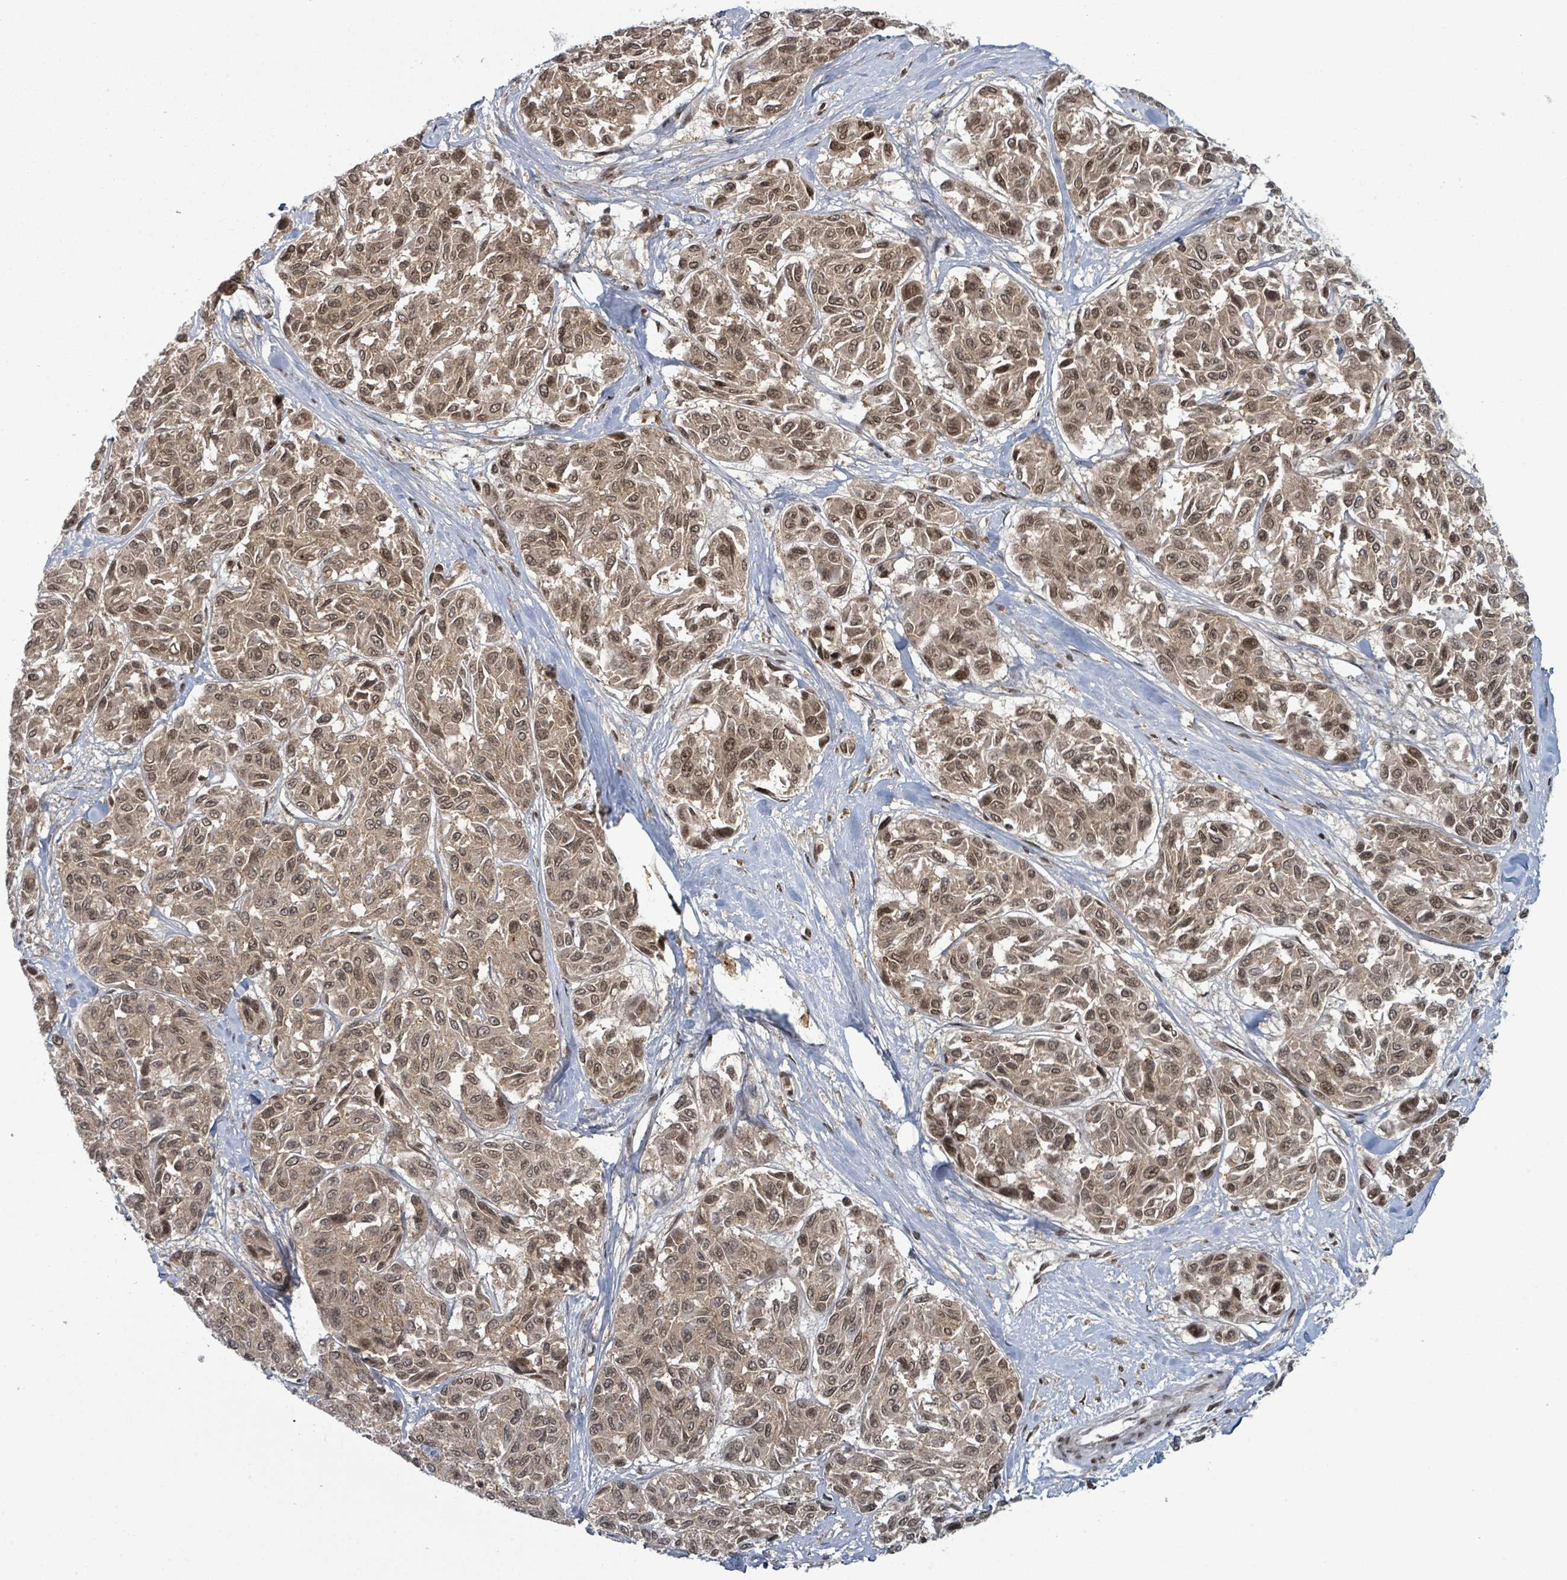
{"staining": {"intensity": "moderate", "quantity": "25%-75%", "location": "cytoplasmic/membranous,nuclear"}, "tissue": "melanoma", "cell_type": "Tumor cells", "image_type": "cancer", "snomed": [{"axis": "morphology", "description": "Malignant melanoma, NOS"}, {"axis": "topography", "description": "Skin"}], "caption": "There is medium levels of moderate cytoplasmic/membranous and nuclear staining in tumor cells of malignant melanoma, as demonstrated by immunohistochemical staining (brown color).", "gene": "TNFRSF14", "patient": {"sex": "female", "age": 66}}